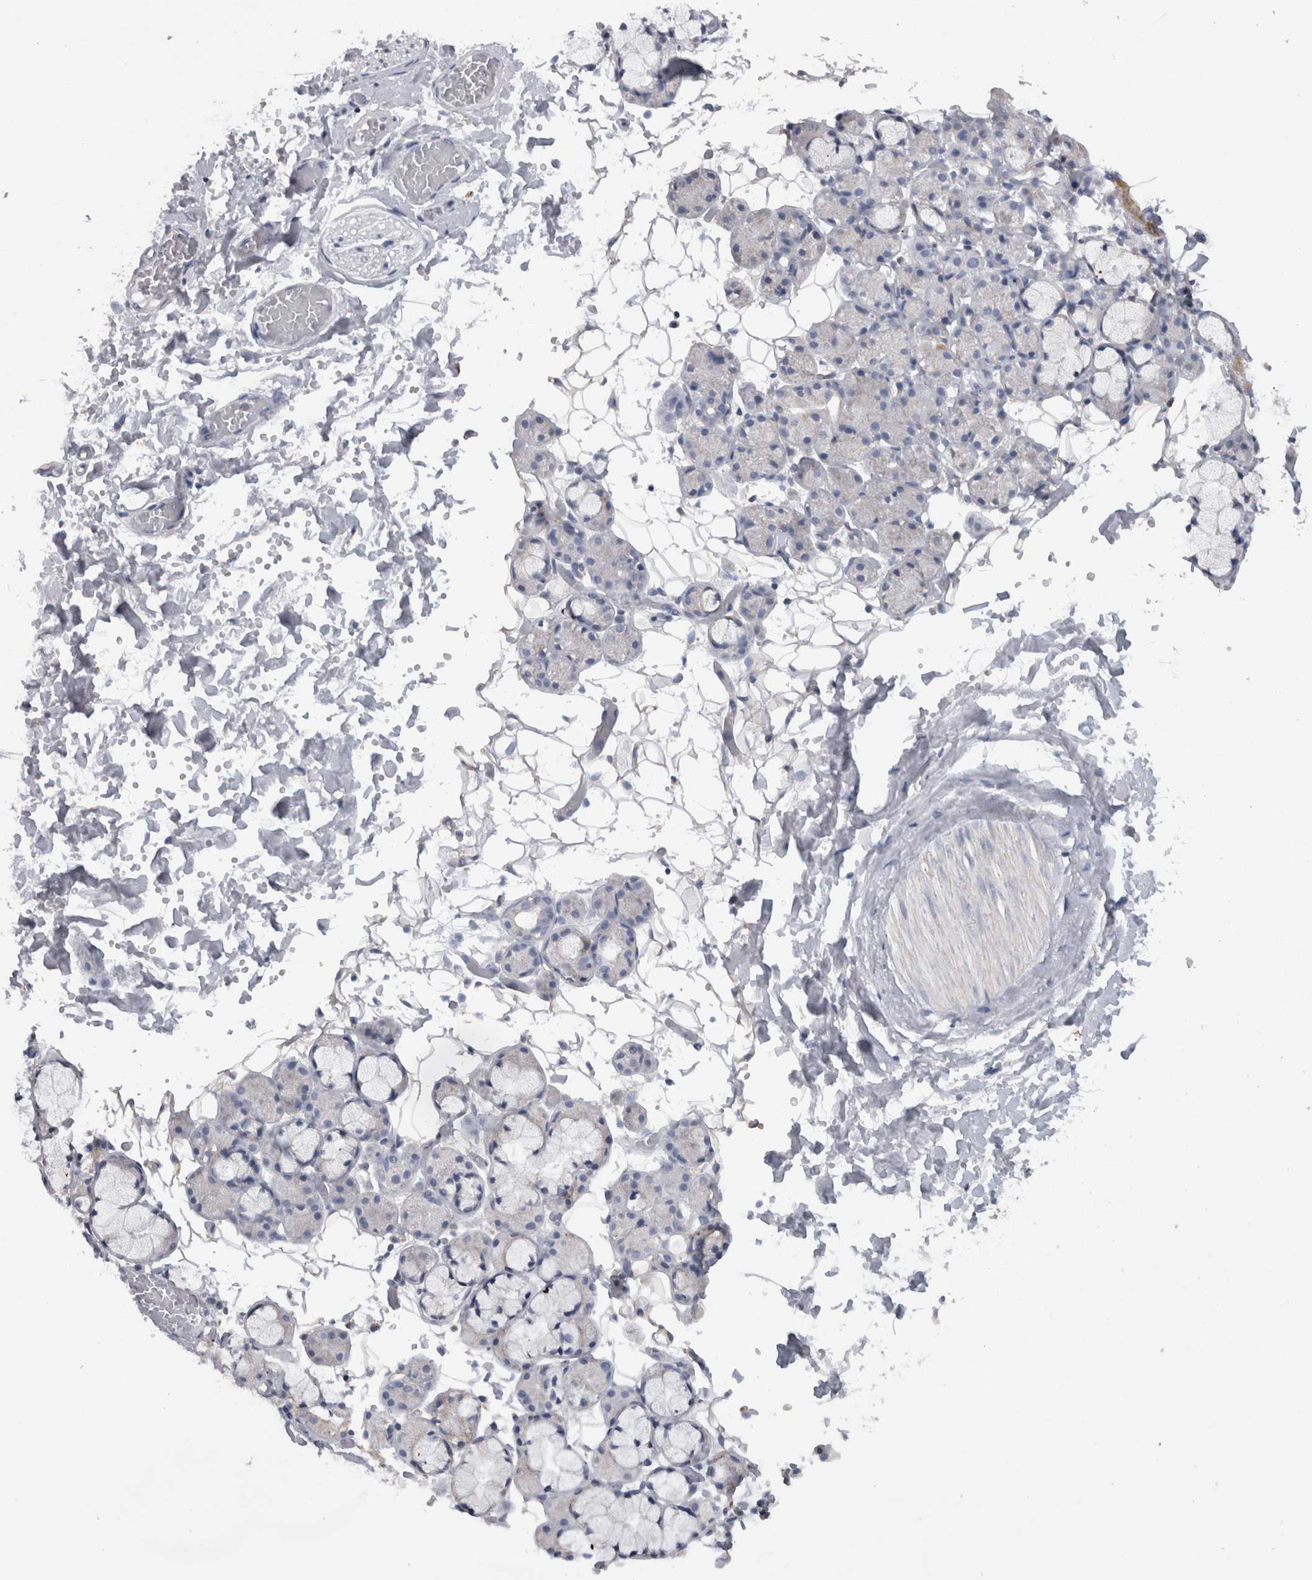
{"staining": {"intensity": "negative", "quantity": "none", "location": "none"}, "tissue": "salivary gland", "cell_type": "Glandular cells", "image_type": "normal", "snomed": [{"axis": "morphology", "description": "Normal tissue, NOS"}, {"axis": "topography", "description": "Salivary gland"}], "caption": "DAB (3,3'-diaminobenzidine) immunohistochemical staining of benign human salivary gland shows no significant positivity in glandular cells.", "gene": "DHRS4", "patient": {"sex": "male", "age": 63}}